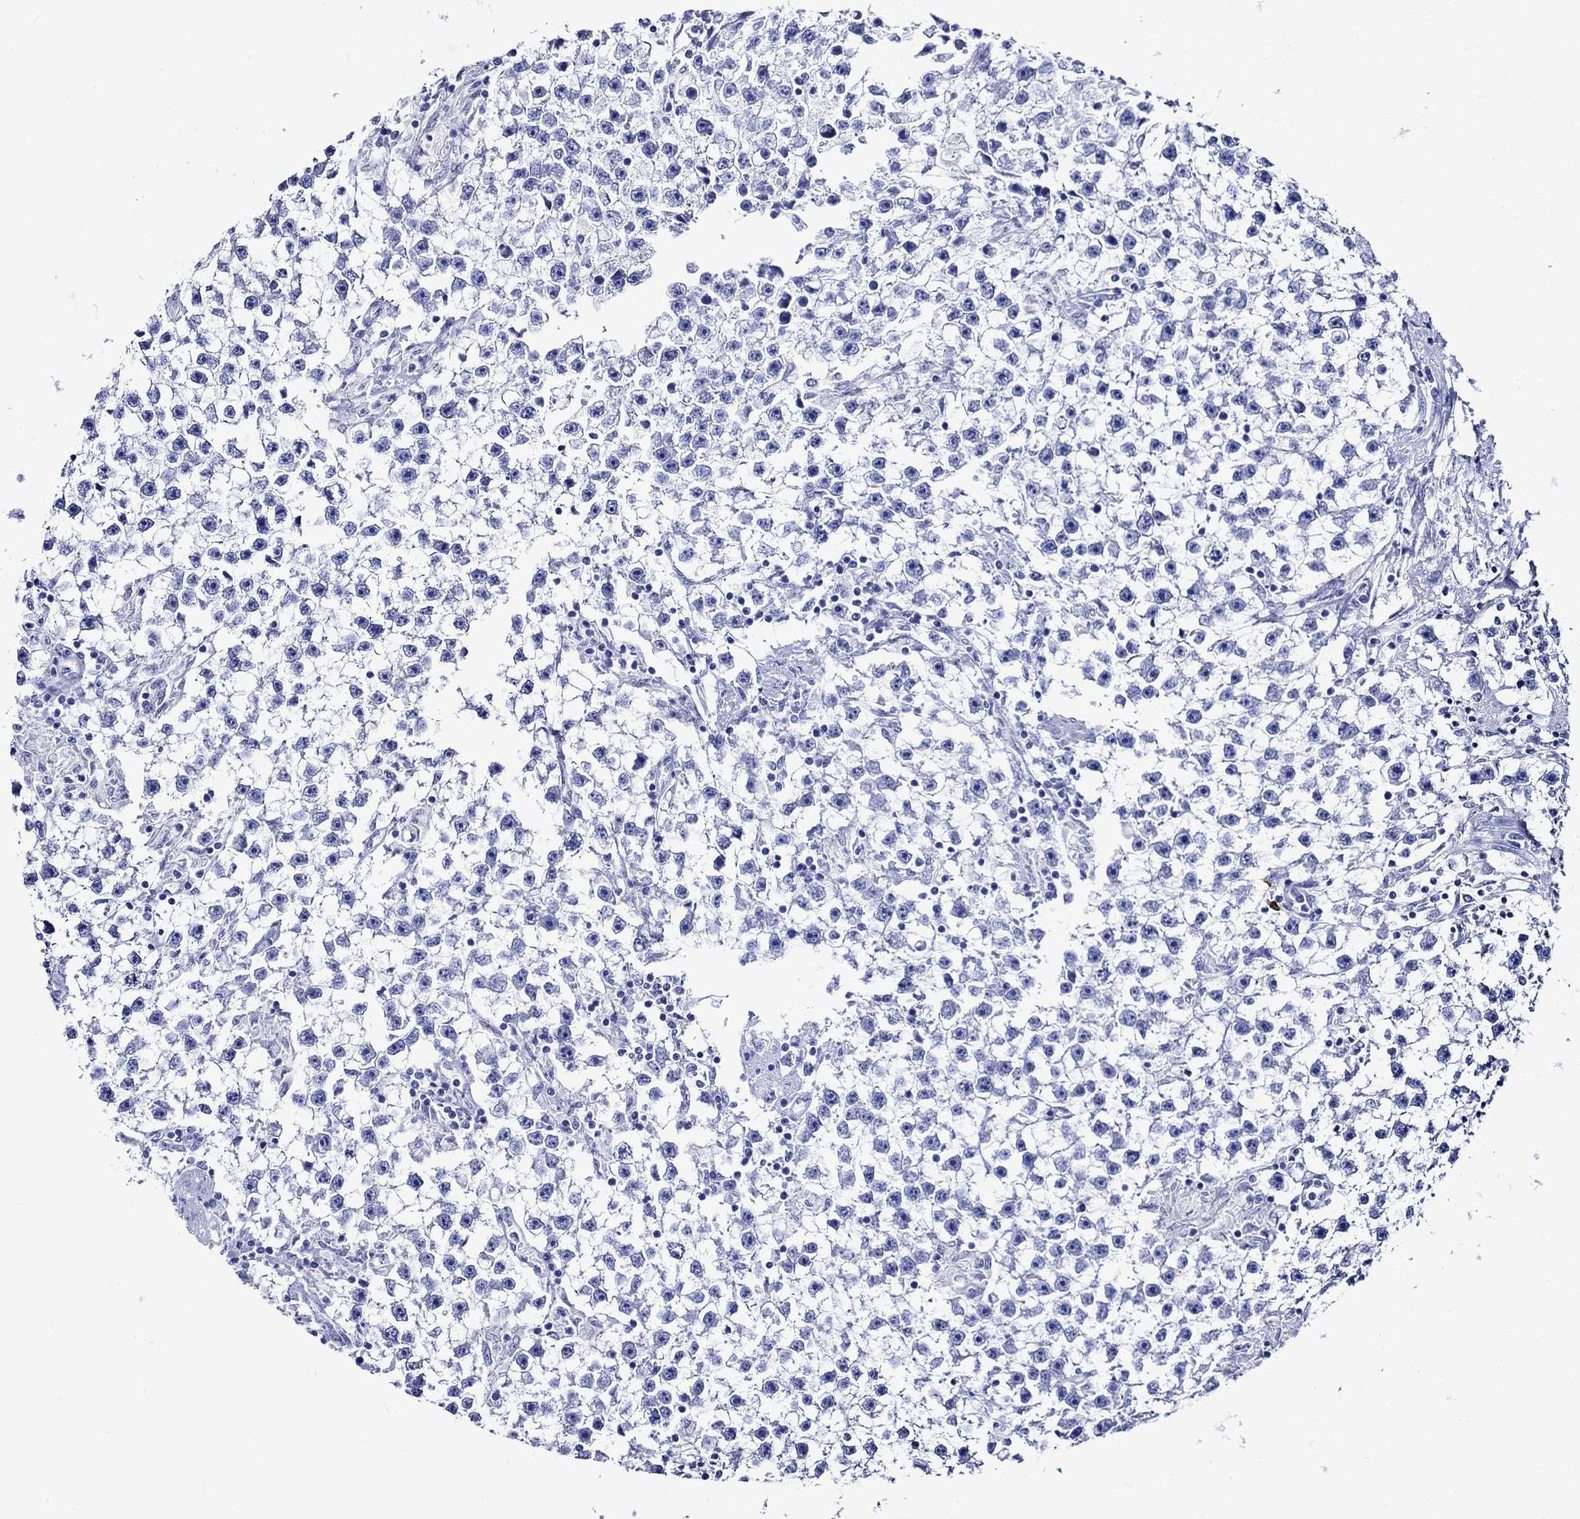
{"staining": {"intensity": "negative", "quantity": "none", "location": "none"}, "tissue": "testis cancer", "cell_type": "Tumor cells", "image_type": "cancer", "snomed": [{"axis": "morphology", "description": "Seminoma, NOS"}, {"axis": "topography", "description": "Testis"}], "caption": "DAB (3,3'-diaminobenzidine) immunohistochemical staining of testis cancer displays no significant staining in tumor cells.", "gene": "CRYAB", "patient": {"sex": "male", "age": 59}}